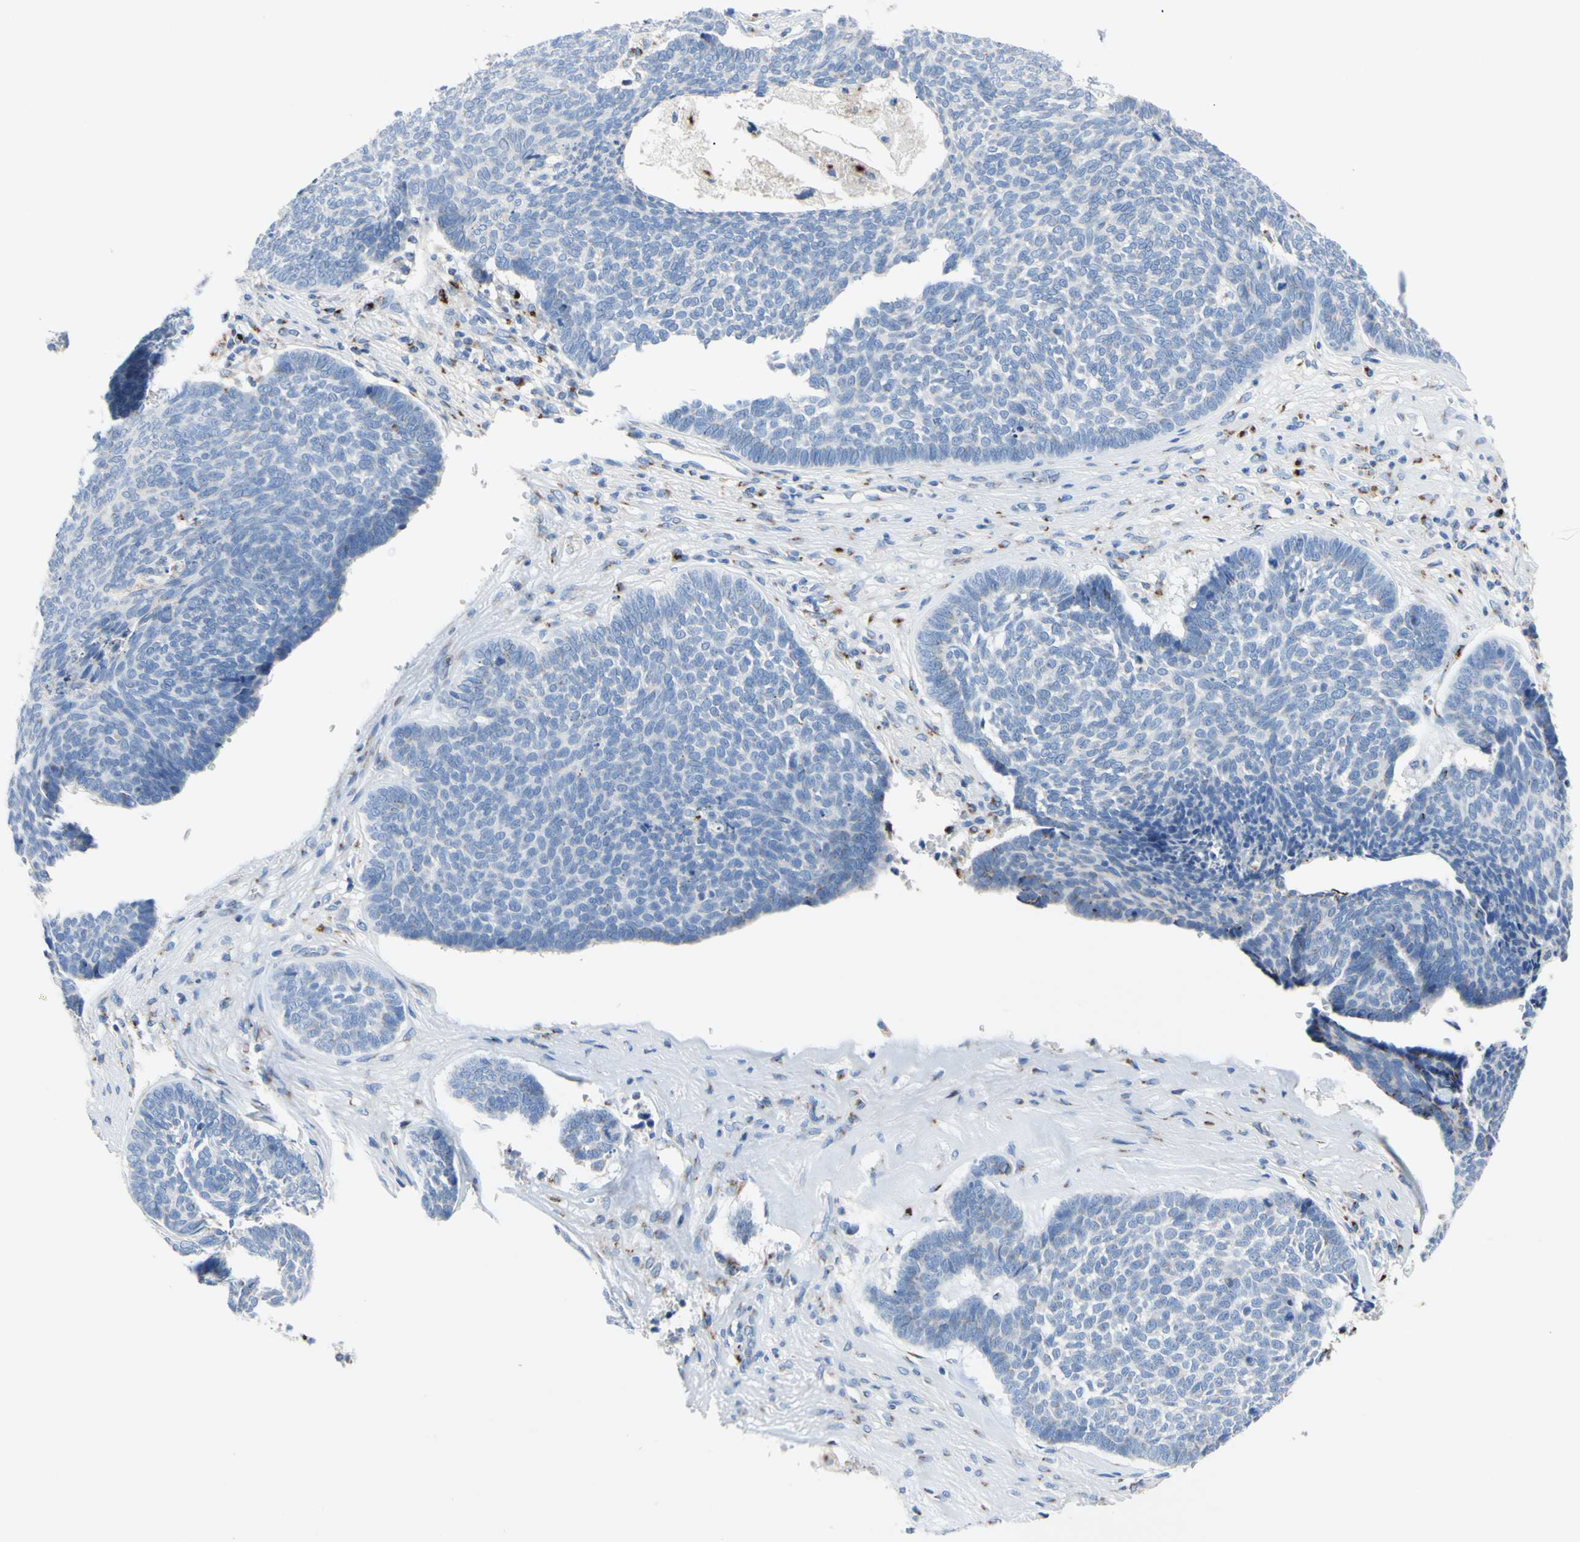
{"staining": {"intensity": "negative", "quantity": "none", "location": "none"}, "tissue": "skin cancer", "cell_type": "Tumor cells", "image_type": "cancer", "snomed": [{"axis": "morphology", "description": "Basal cell carcinoma"}, {"axis": "topography", "description": "Skin"}], "caption": "There is no significant positivity in tumor cells of skin cancer (basal cell carcinoma).", "gene": "GALNT2", "patient": {"sex": "male", "age": 84}}